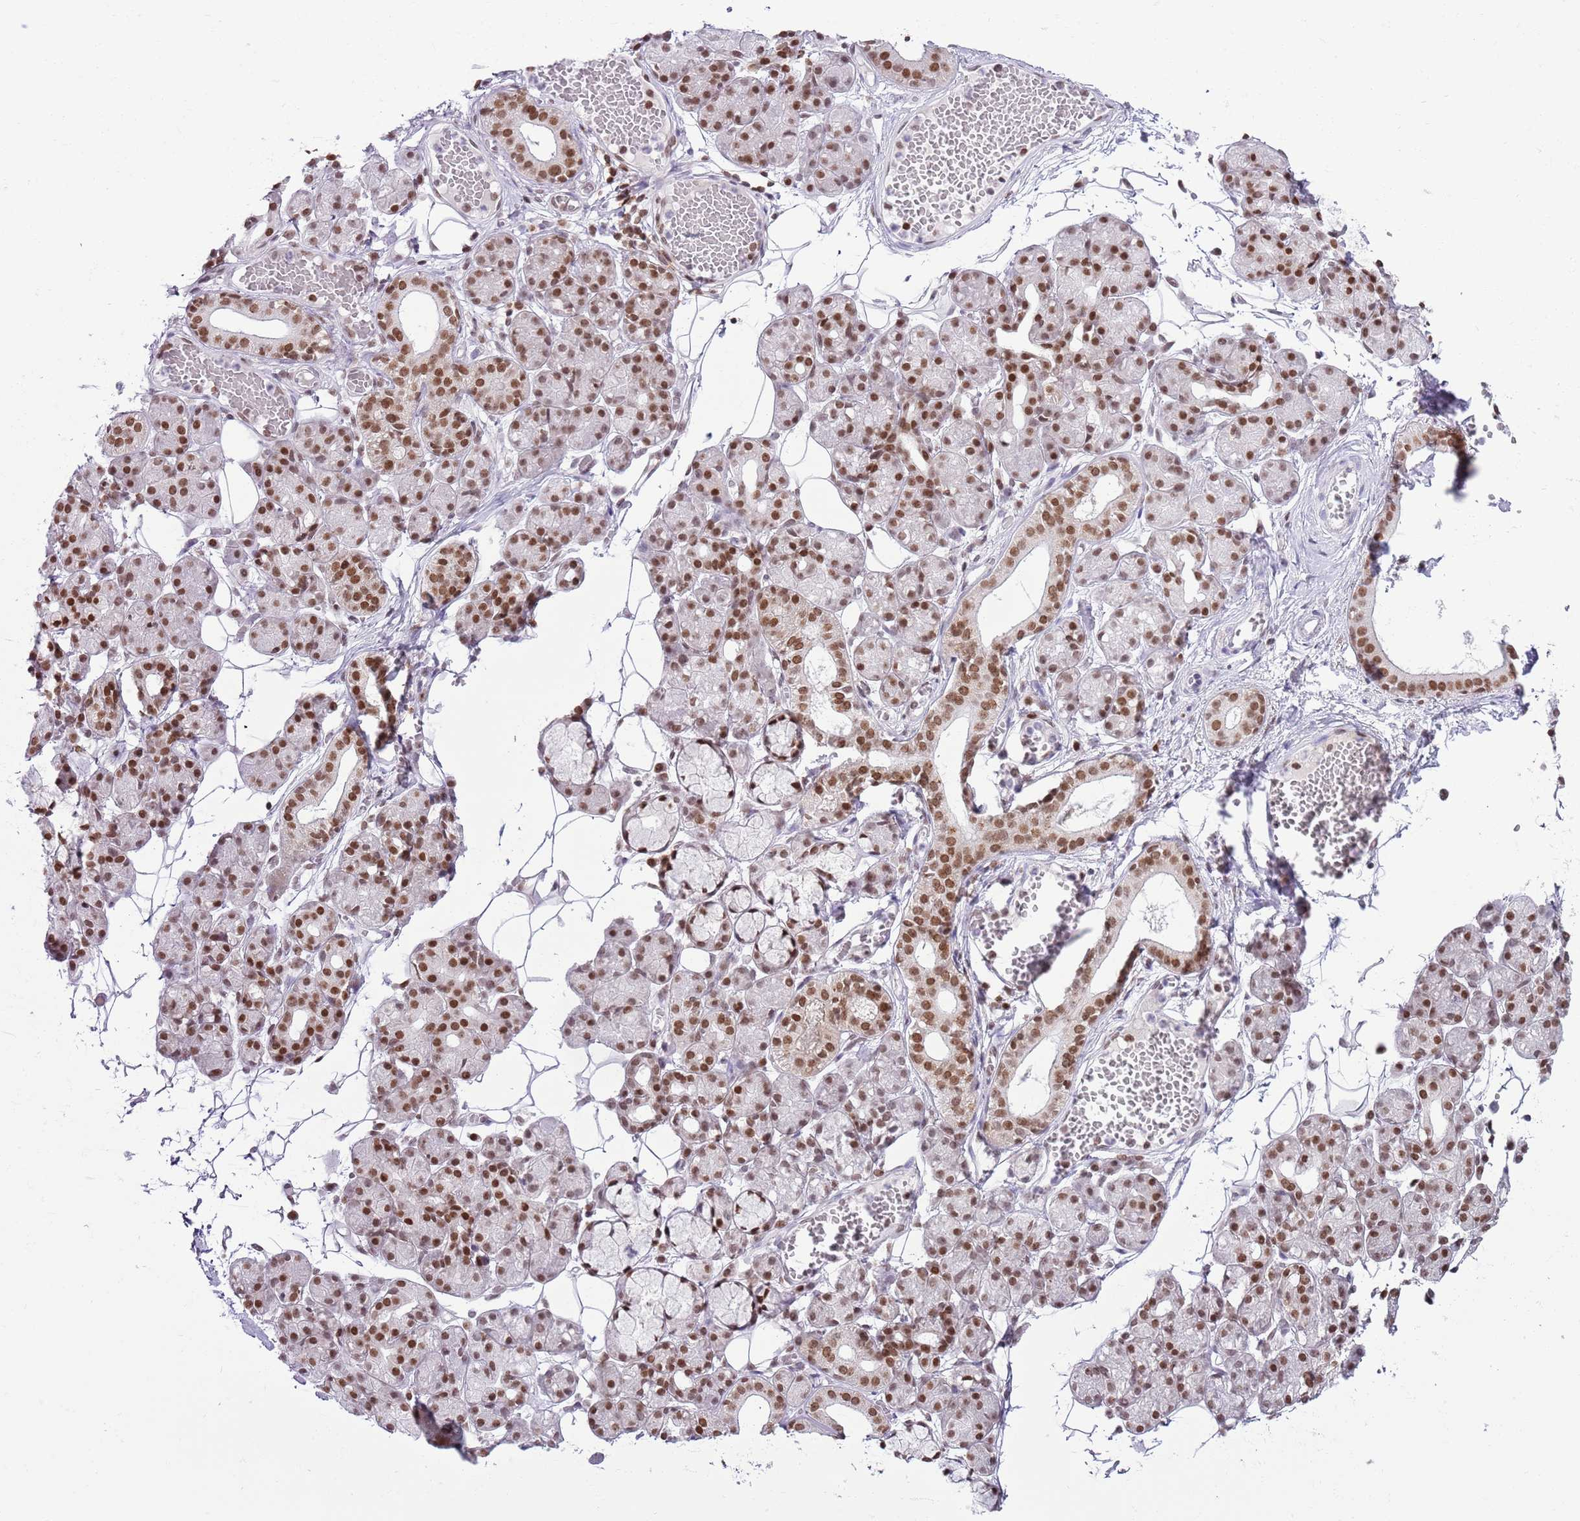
{"staining": {"intensity": "strong", "quantity": ">75%", "location": "nuclear"}, "tissue": "salivary gland", "cell_type": "Glandular cells", "image_type": "normal", "snomed": [{"axis": "morphology", "description": "Normal tissue, NOS"}, {"axis": "topography", "description": "Salivary gland"}], "caption": "High-power microscopy captured an immunohistochemistry image of benign salivary gland, revealing strong nuclear positivity in approximately >75% of glandular cells. Using DAB (brown) and hematoxylin (blue) stains, captured at high magnification using brightfield microscopy.", "gene": "SELENOH", "patient": {"sex": "male", "age": 63}}